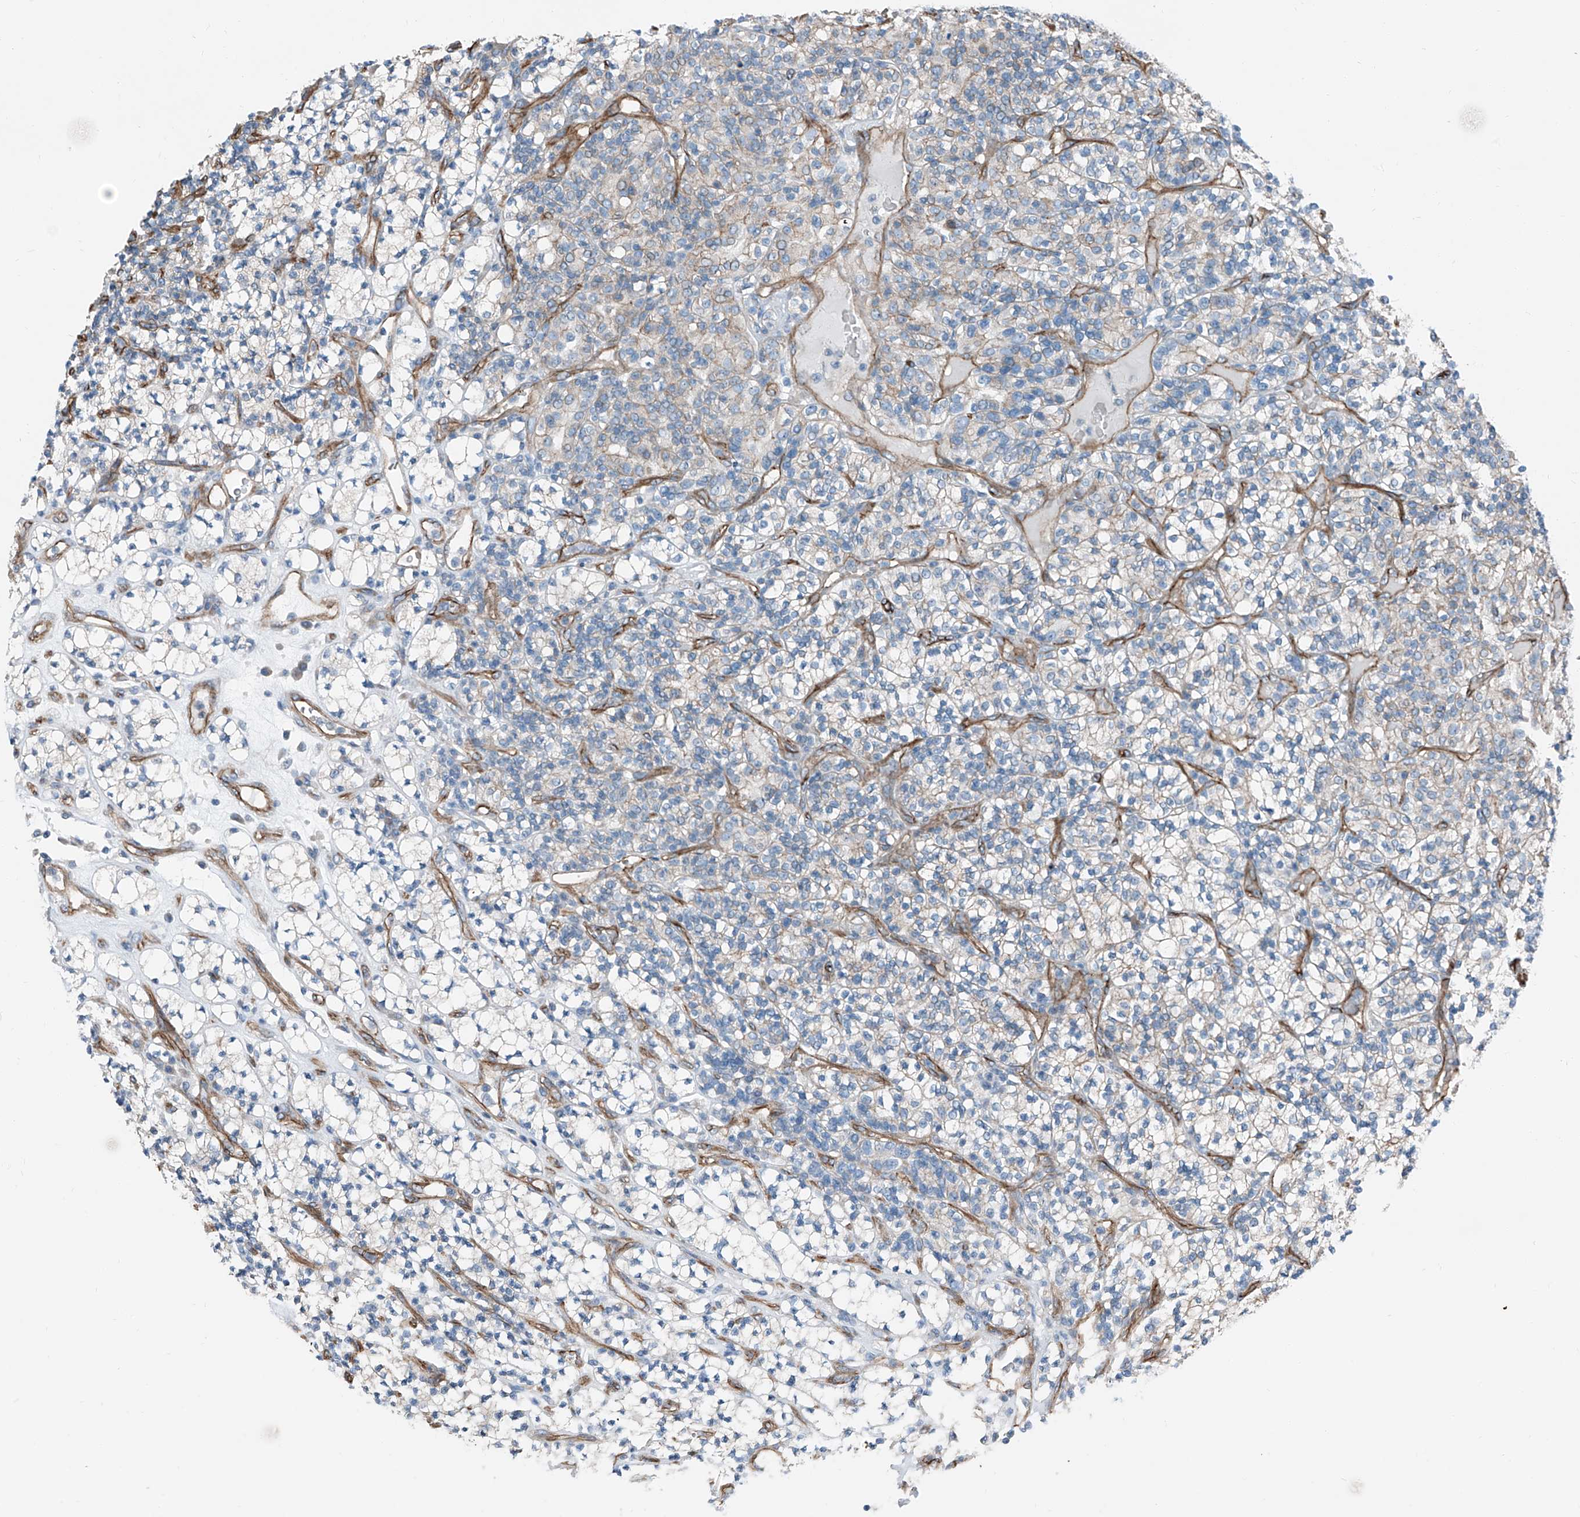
{"staining": {"intensity": "weak", "quantity": "<25%", "location": "cytoplasmic/membranous"}, "tissue": "renal cancer", "cell_type": "Tumor cells", "image_type": "cancer", "snomed": [{"axis": "morphology", "description": "Adenocarcinoma, NOS"}, {"axis": "topography", "description": "Kidney"}], "caption": "A micrograph of renal adenocarcinoma stained for a protein reveals no brown staining in tumor cells.", "gene": "THEMIS2", "patient": {"sex": "male", "age": 77}}